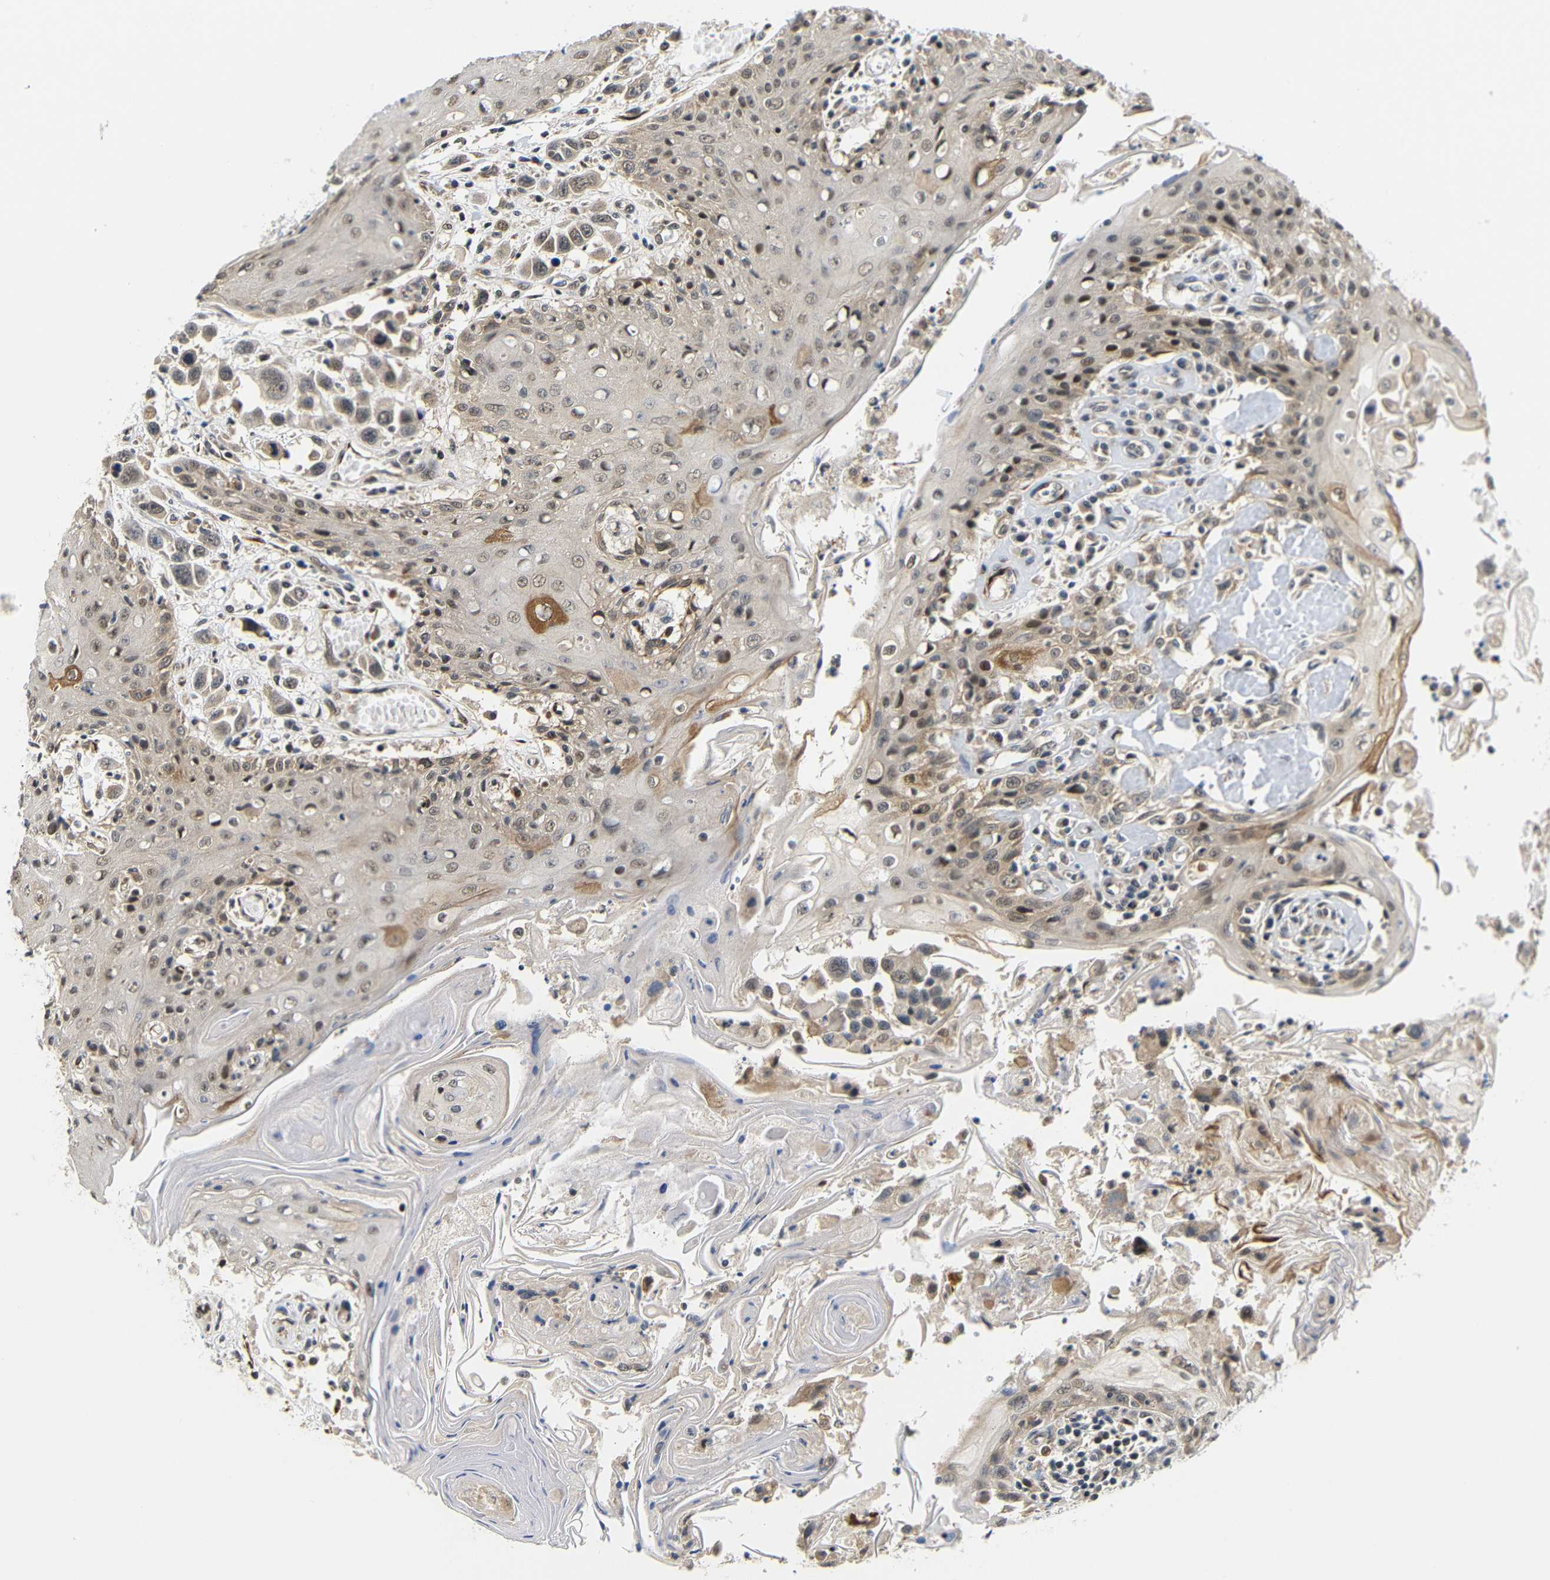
{"staining": {"intensity": "moderate", "quantity": ">75%", "location": "cytoplasmic/membranous,nuclear"}, "tissue": "head and neck cancer", "cell_type": "Tumor cells", "image_type": "cancer", "snomed": [{"axis": "morphology", "description": "Squamous cell carcinoma, NOS"}, {"axis": "topography", "description": "Oral tissue"}, {"axis": "topography", "description": "Head-Neck"}], "caption": "Protein expression analysis of human head and neck cancer reveals moderate cytoplasmic/membranous and nuclear positivity in about >75% of tumor cells.", "gene": "GJA5", "patient": {"sex": "female", "age": 76}}